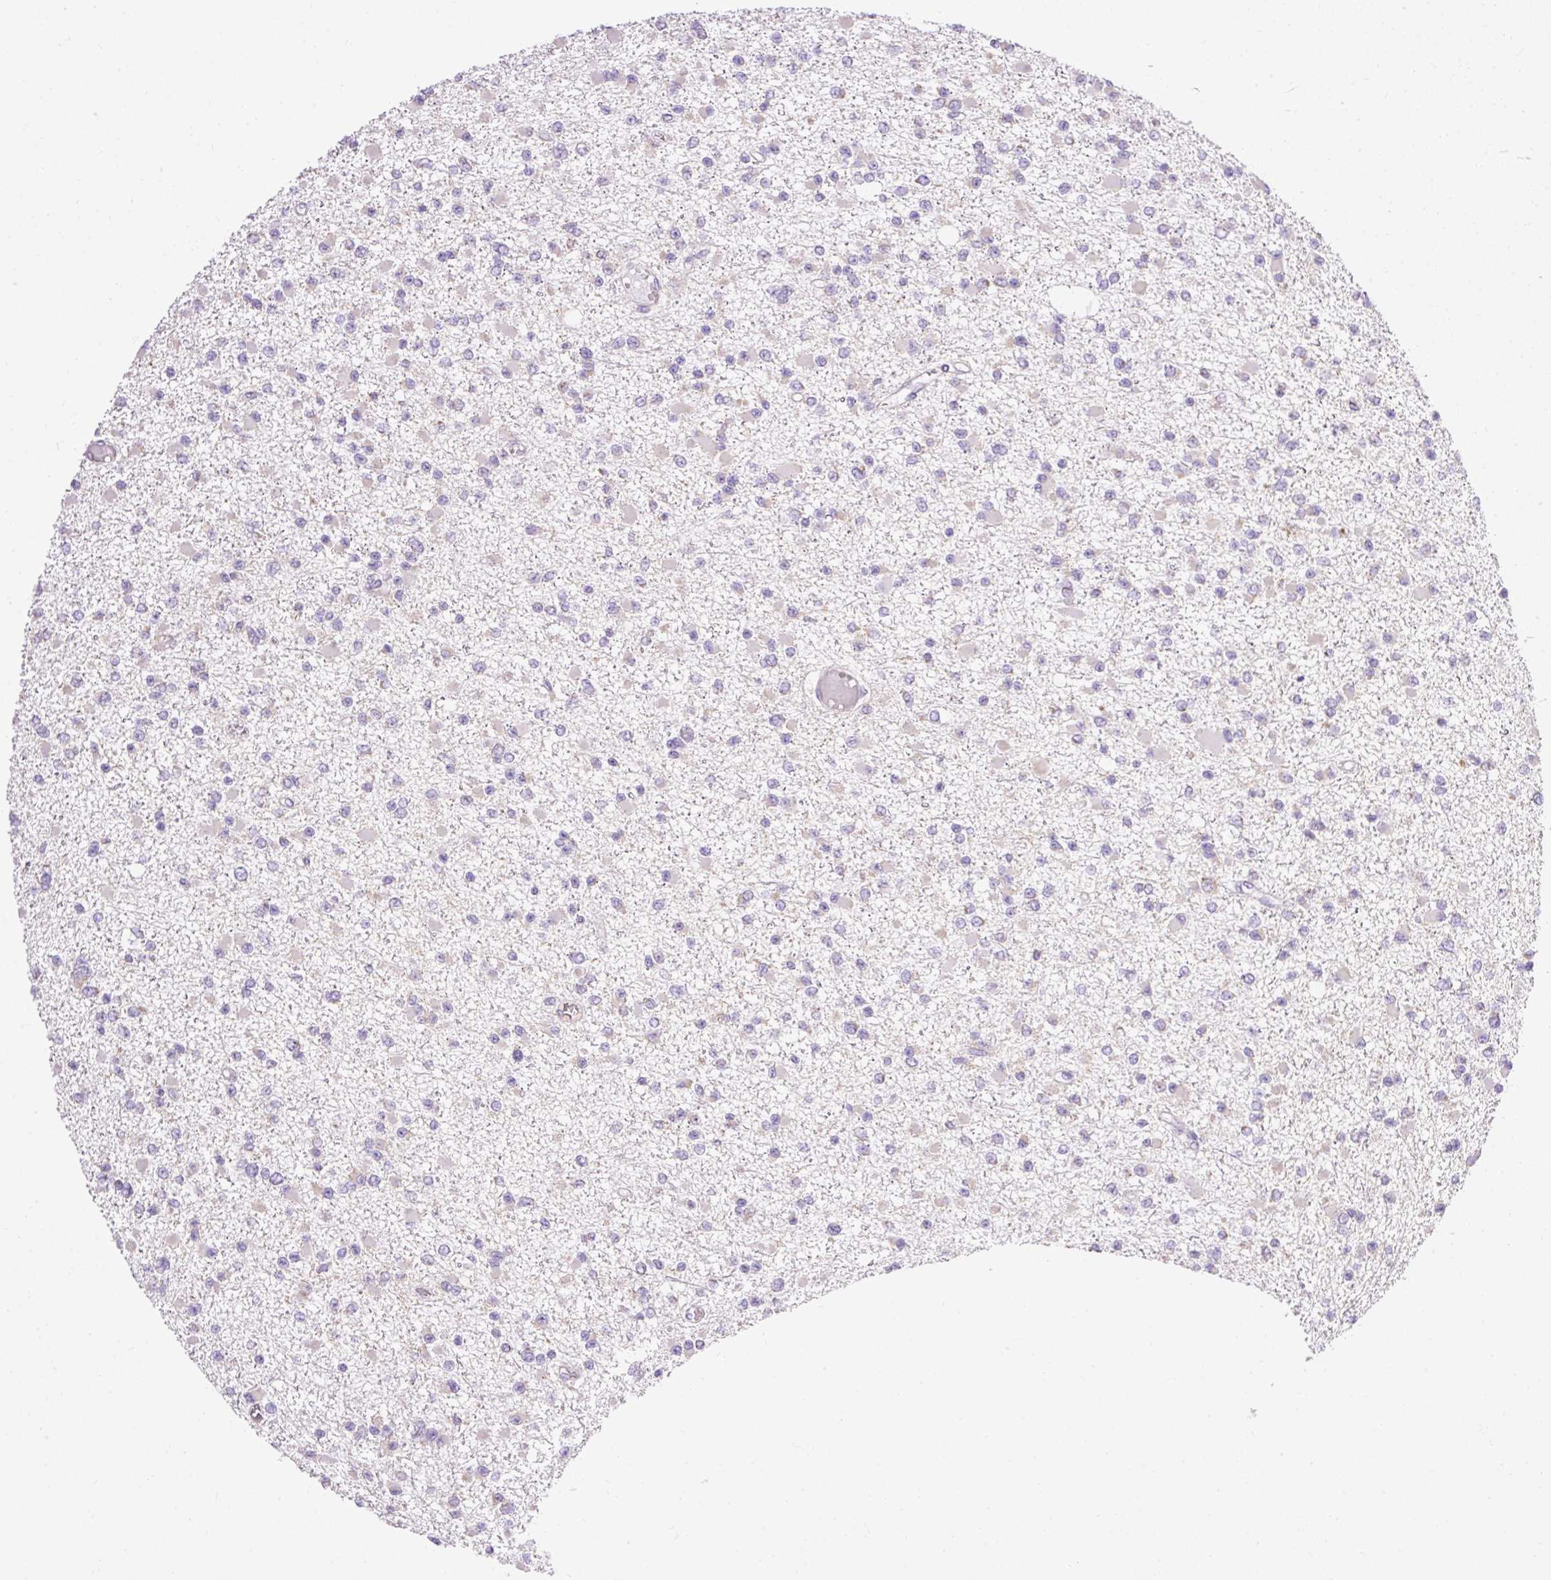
{"staining": {"intensity": "negative", "quantity": "none", "location": "none"}, "tissue": "glioma", "cell_type": "Tumor cells", "image_type": "cancer", "snomed": [{"axis": "morphology", "description": "Glioma, malignant, Low grade"}, {"axis": "topography", "description": "Brain"}], "caption": "The micrograph reveals no significant positivity in tumor cells of glioma.", "gene": "IMMT", "patient": {"sex": "female", "age": 22}}